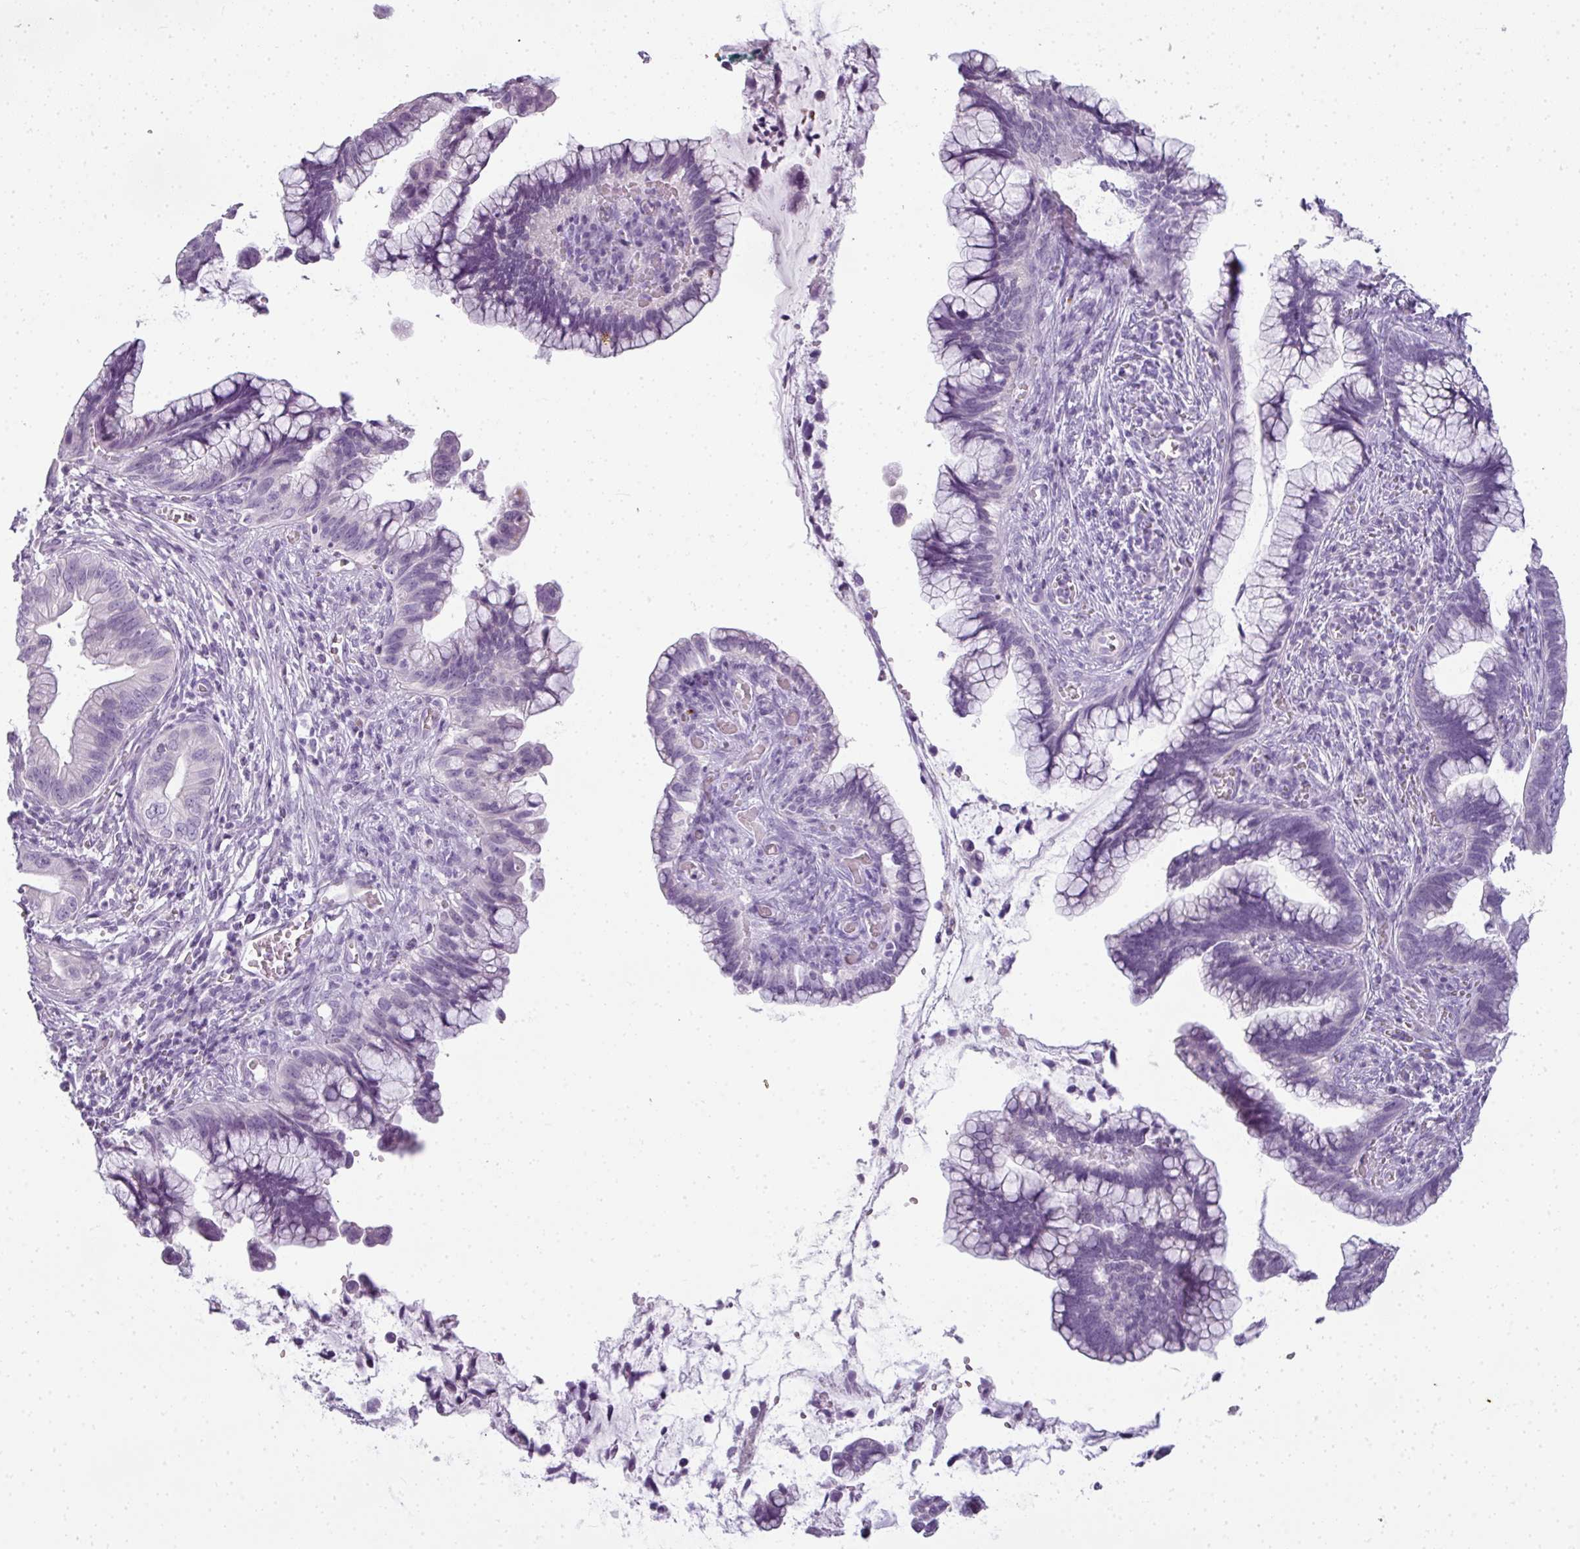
{"staining": {"intensity": "negative", "quantity": "none", "location": "none"}, "tissue": "cervical cancer", "cell_type": "Tumor cells", "image_type": "cancer", "snomed": [{"axis": "morphology", "description": "Adenocarcinoma, NOS"}, {"axis": "topography", "description": "Cervix"}], "caption": "A high-resolution image shows immunohistochemistry (IHC) staining of cervical cancer, which demonstrates no significant positivity in tumor cells.", "gene": "RBMY1F", "patient": {"sex": "female", "age": 44}}